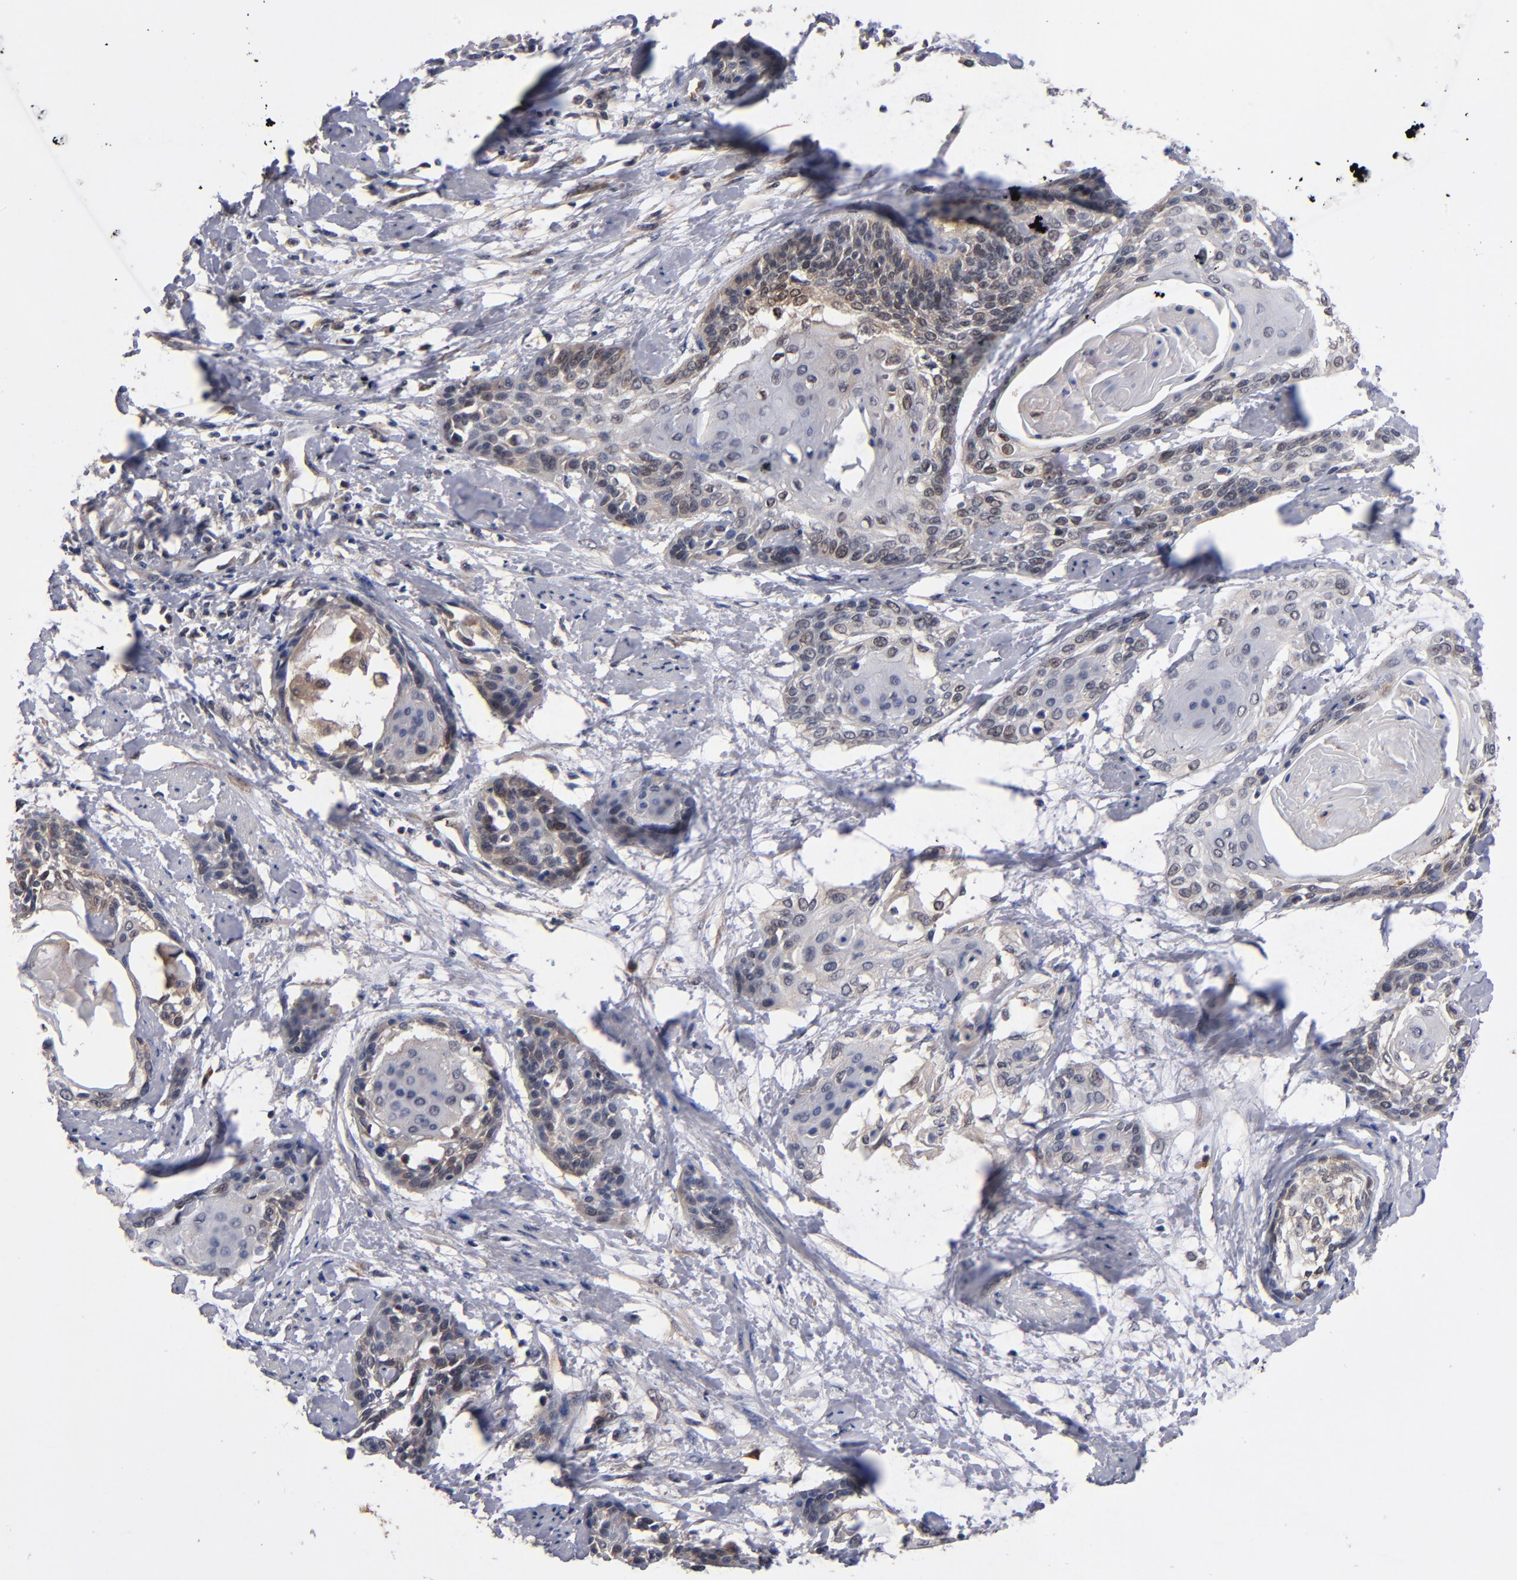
{"staining": {"intensity": "weak", "quantity": "25%-75%", "location": "cytoplasmic/membranous"}, "tissue": "cervical cancer", "cell_type": "Tumor cells", "image_type": "cancer", "snomed": [{"axis": "morphology", "description": "Squamous cell carcinoma, NOS"}, {"axis": "topography", "description": "Cervix"}], "caption": "High-power microscopy captured an immunohistochemistry (IHC) photomicrograph of cervical squamous cell carcinoma, revealing weak cytoplasmic/membranous expression in approximately 25%-75% of tumor cells.", "gene": "ALG13", "patient": {"sex": "female", "age": 57}}